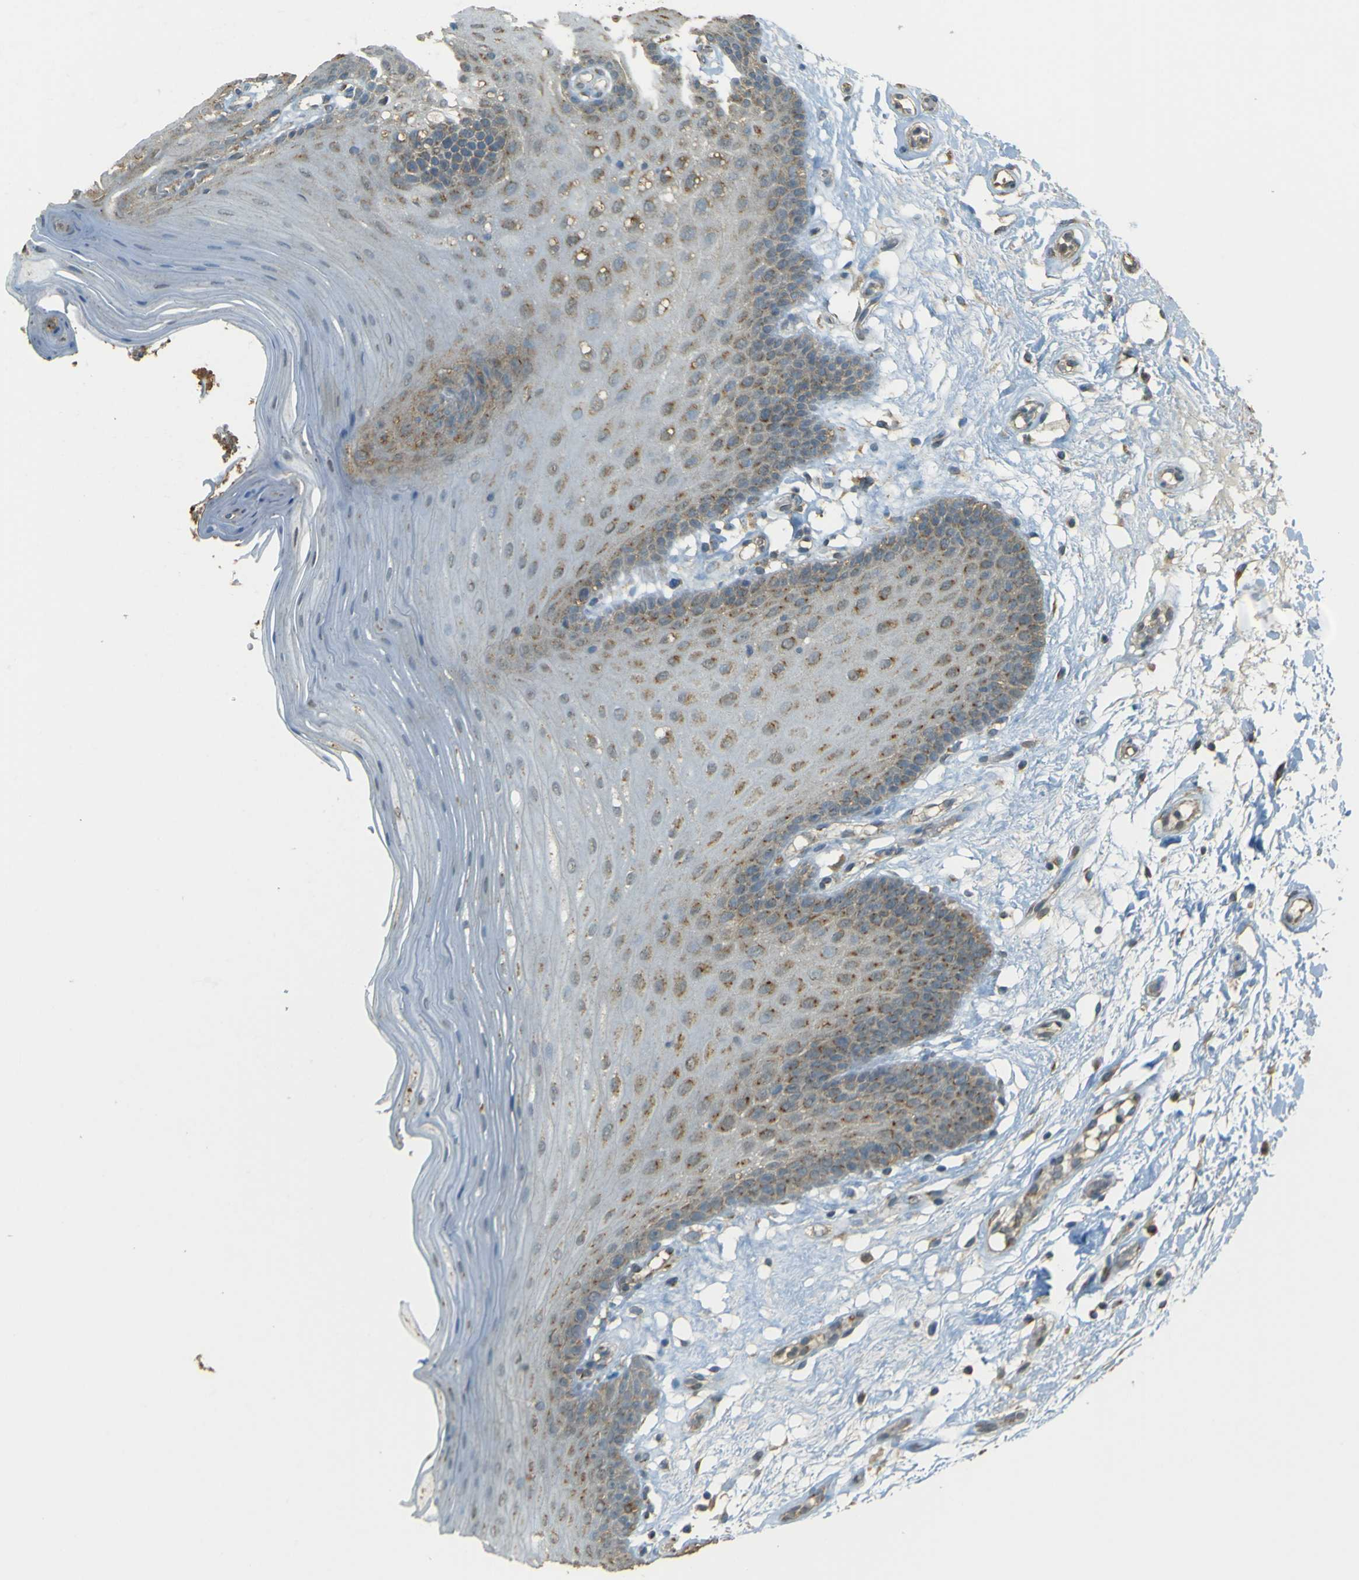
{"staining": {"intensity": "moderate", "quantity": "25%-75%", "location": "cytoplasmic/membranous"}, "tissue": "oral mucosa", "cell_type": "Squamous epithelial cells", "image_type": "normal", "snomed": [{"axis": "morphology", "description": "Normal tissue, NOS"}, {"axis": "morphology", "description": "Squamous cell carcinoma, NOS"}, {"axis": "topography", "description": "Skeletal muscle"}, {"axis": "topography", "description": "Oral tissue"}, {"axis": "topography", "description": "Head-Neck"}], "caption": "Oral mucosa stained for a protein shows moderate cytoplasmic/membranous positivity in squamous epithelial cells. Immunohistochemistry stains the protein in brown and the nuclei are stained blue.", "gene": "GOLGA1", "patient": {"sex": "male", "age": 71}}